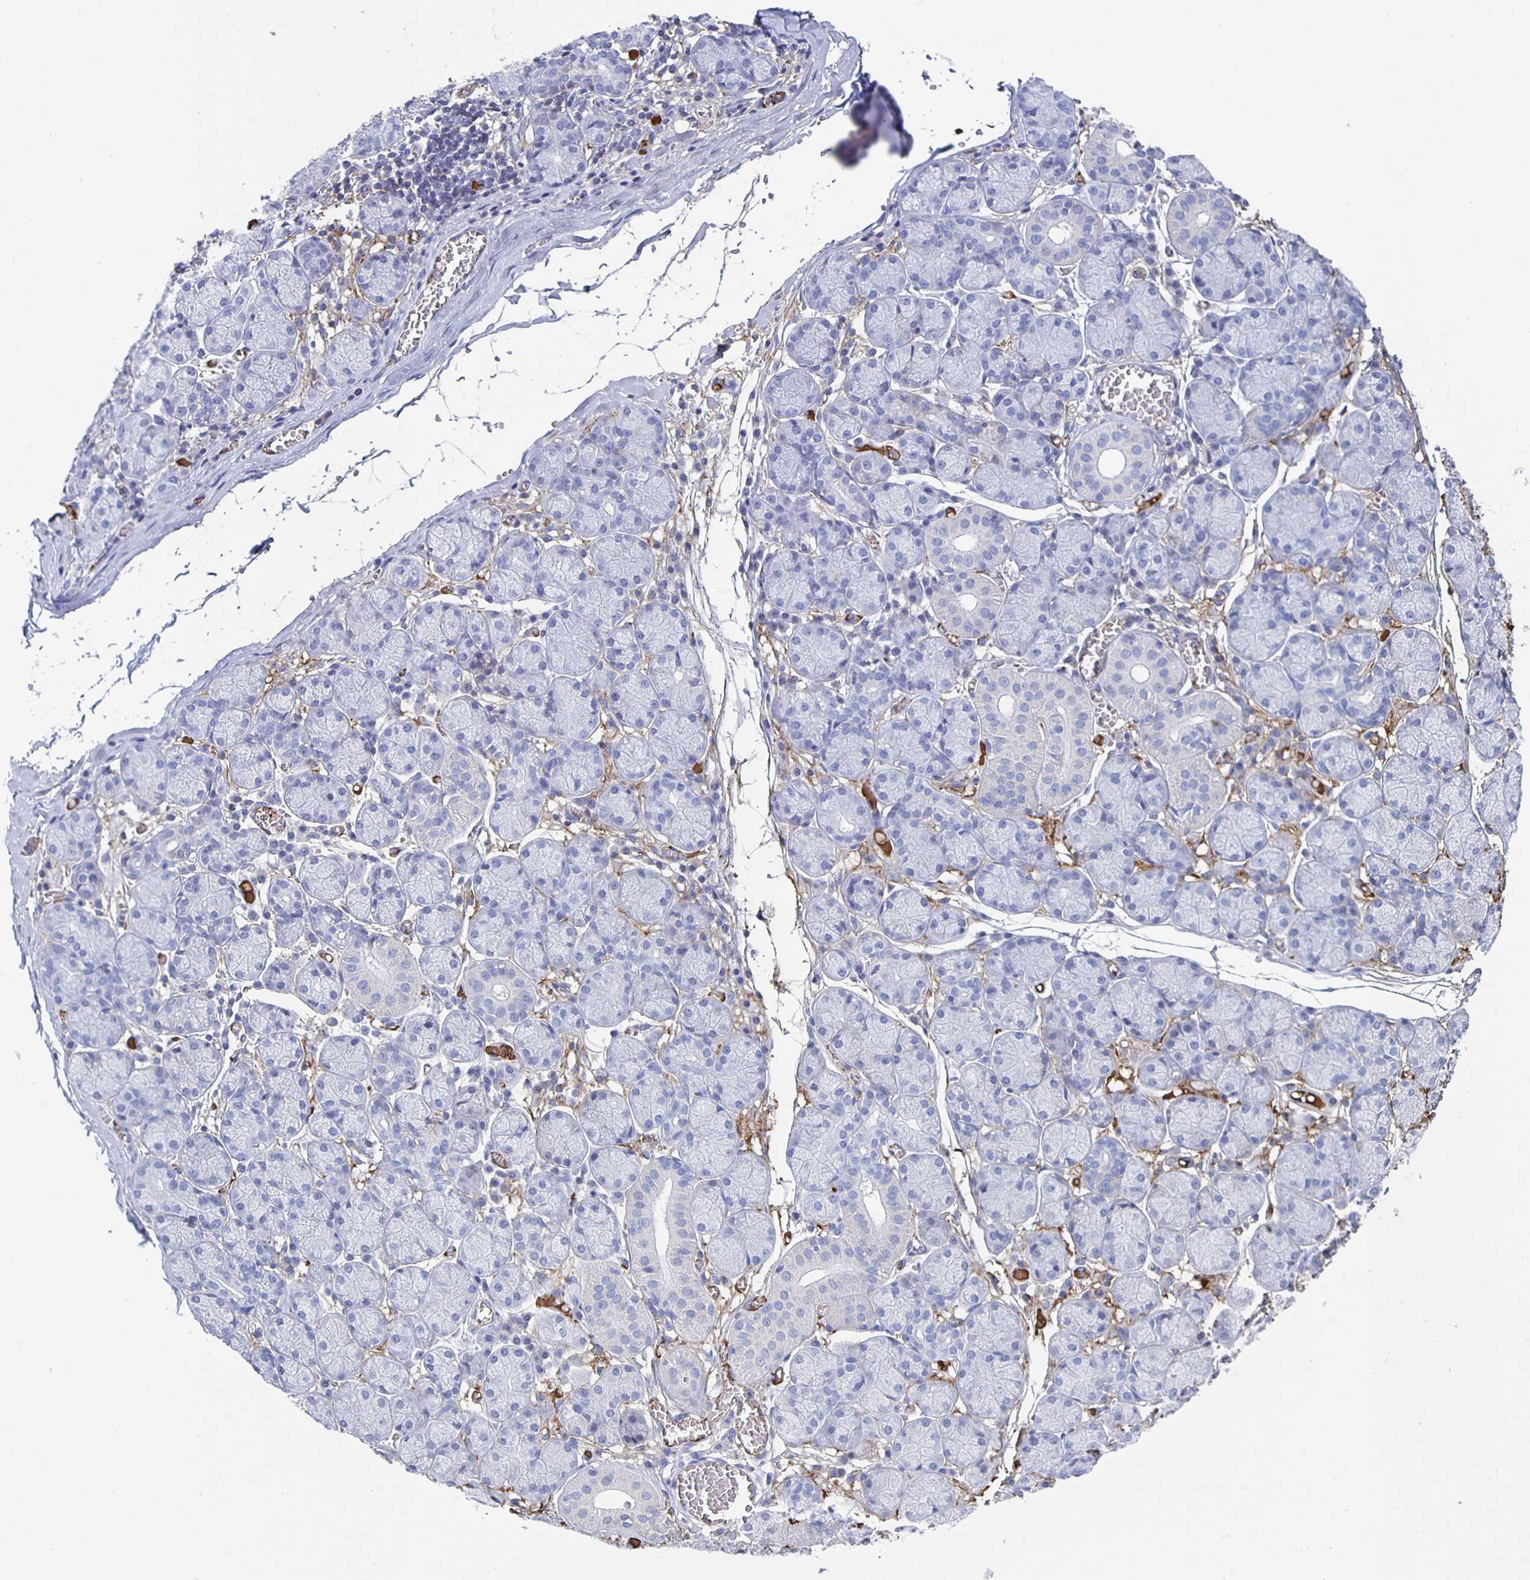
{"staining": {"intensity": "negative", "quantity": "none", "location": "none"}, "tissue": "salivary gland", "cell_type": "Glandular cells", "image_type": "normal", "snomed": [{"axis": "morphology", "description": "Normal tissue, NOS"}, {"axis": "topography", "description": "Salivary gland"}], "caption": "This is an IHC photomicrograph of unremarkable salivary gland. There is no expression in glandular cells.", "gene": "FGA", "patient": {"sex": "female", "age": 24}}